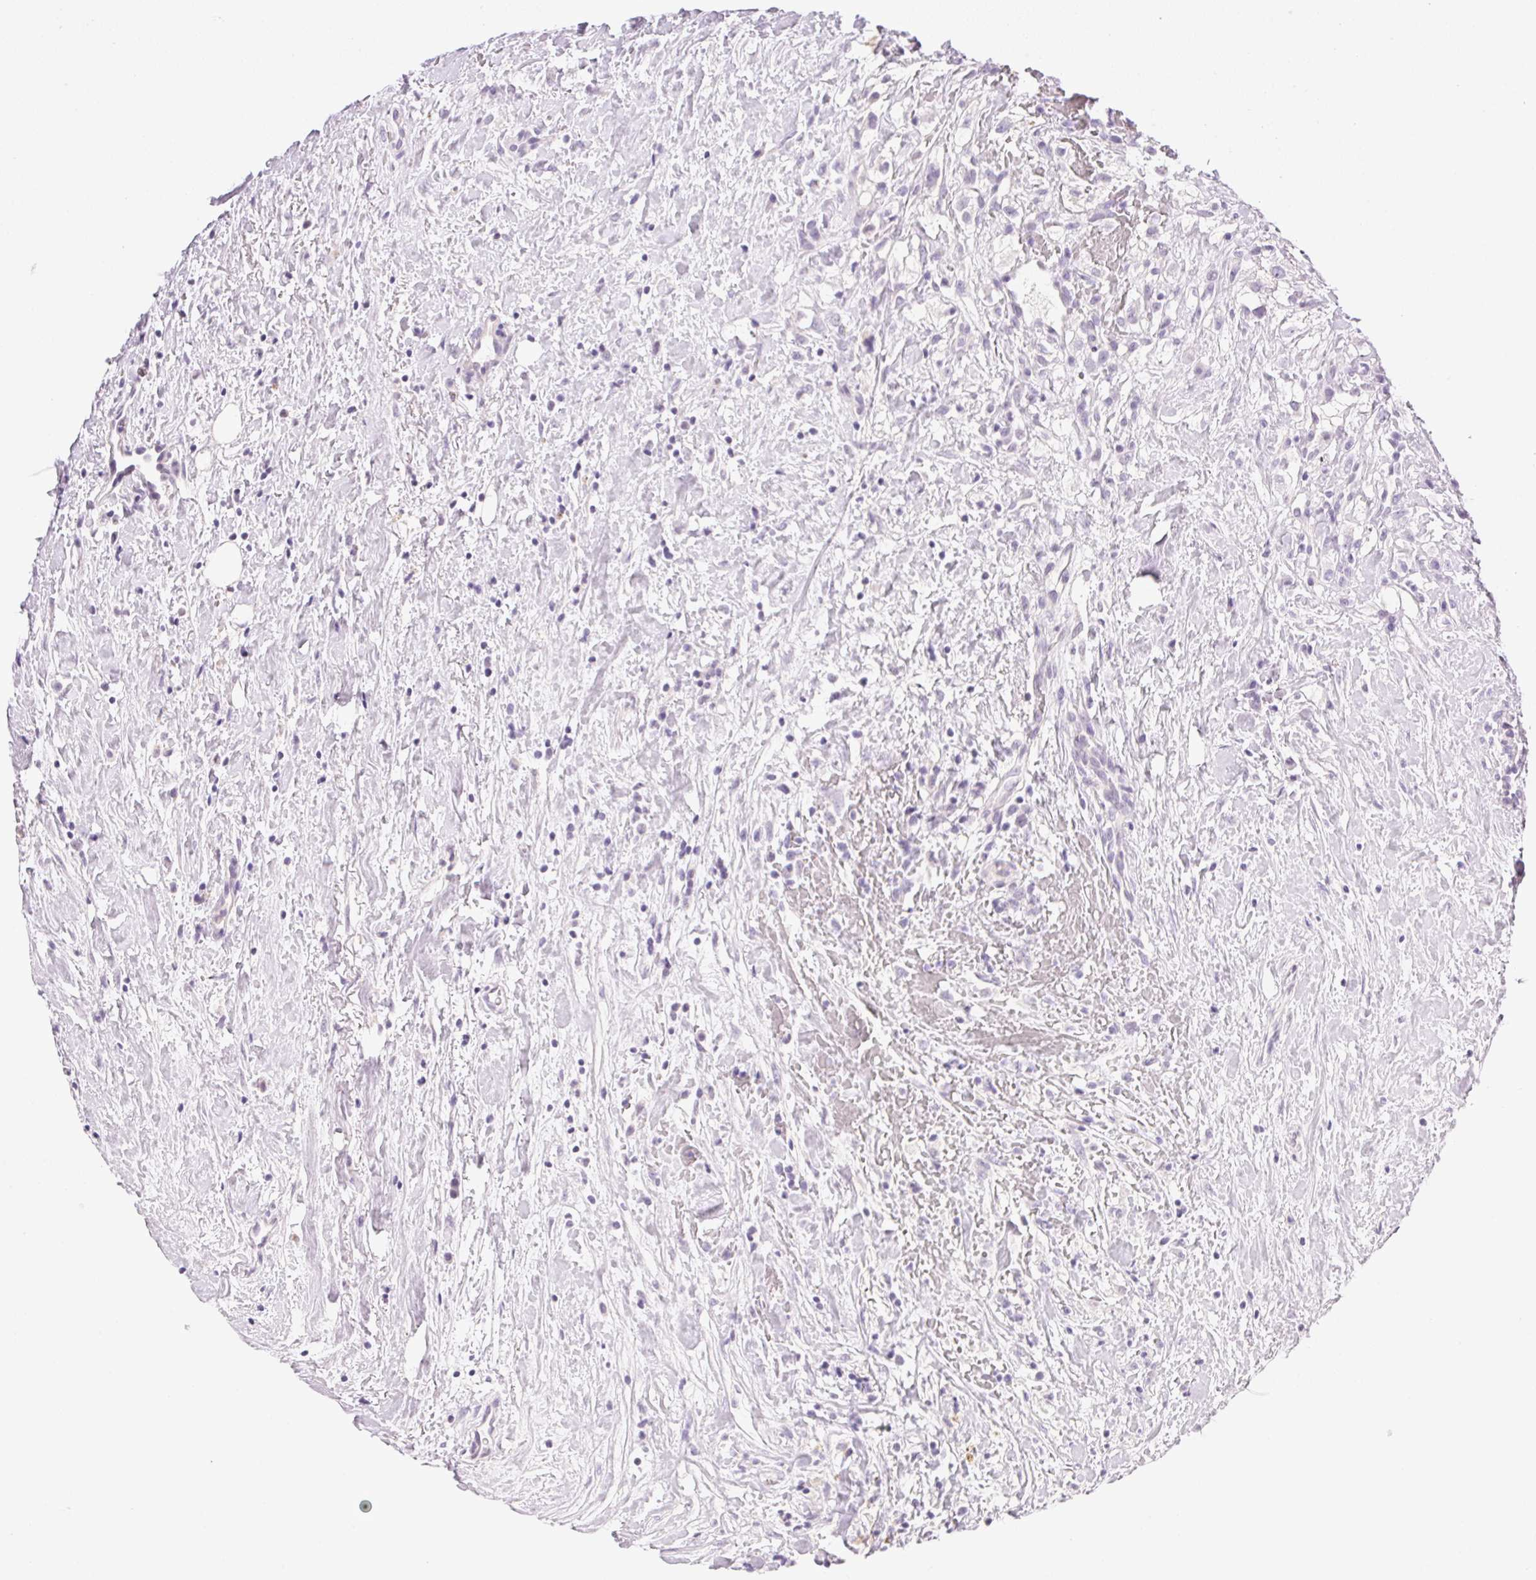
{"staining": {"intensity": "negative", "quantity": "none", "location": "none"}, "tissue": "renal cancer", "cell_type": "Tumor cells", "image_type": "cancer", "snomed": [{"axis": "morphology", "description": "Adenocarcinoma, NOS"}, {"axis": "topography", "description": "Kidney"}], "caption": "A micrograph of renal adenocarcinoma stained for a protein reveals no brown staining in tumor cells.", "gene": "ATP6V0A4", "patient": {"sex": "male", "age": 59}}